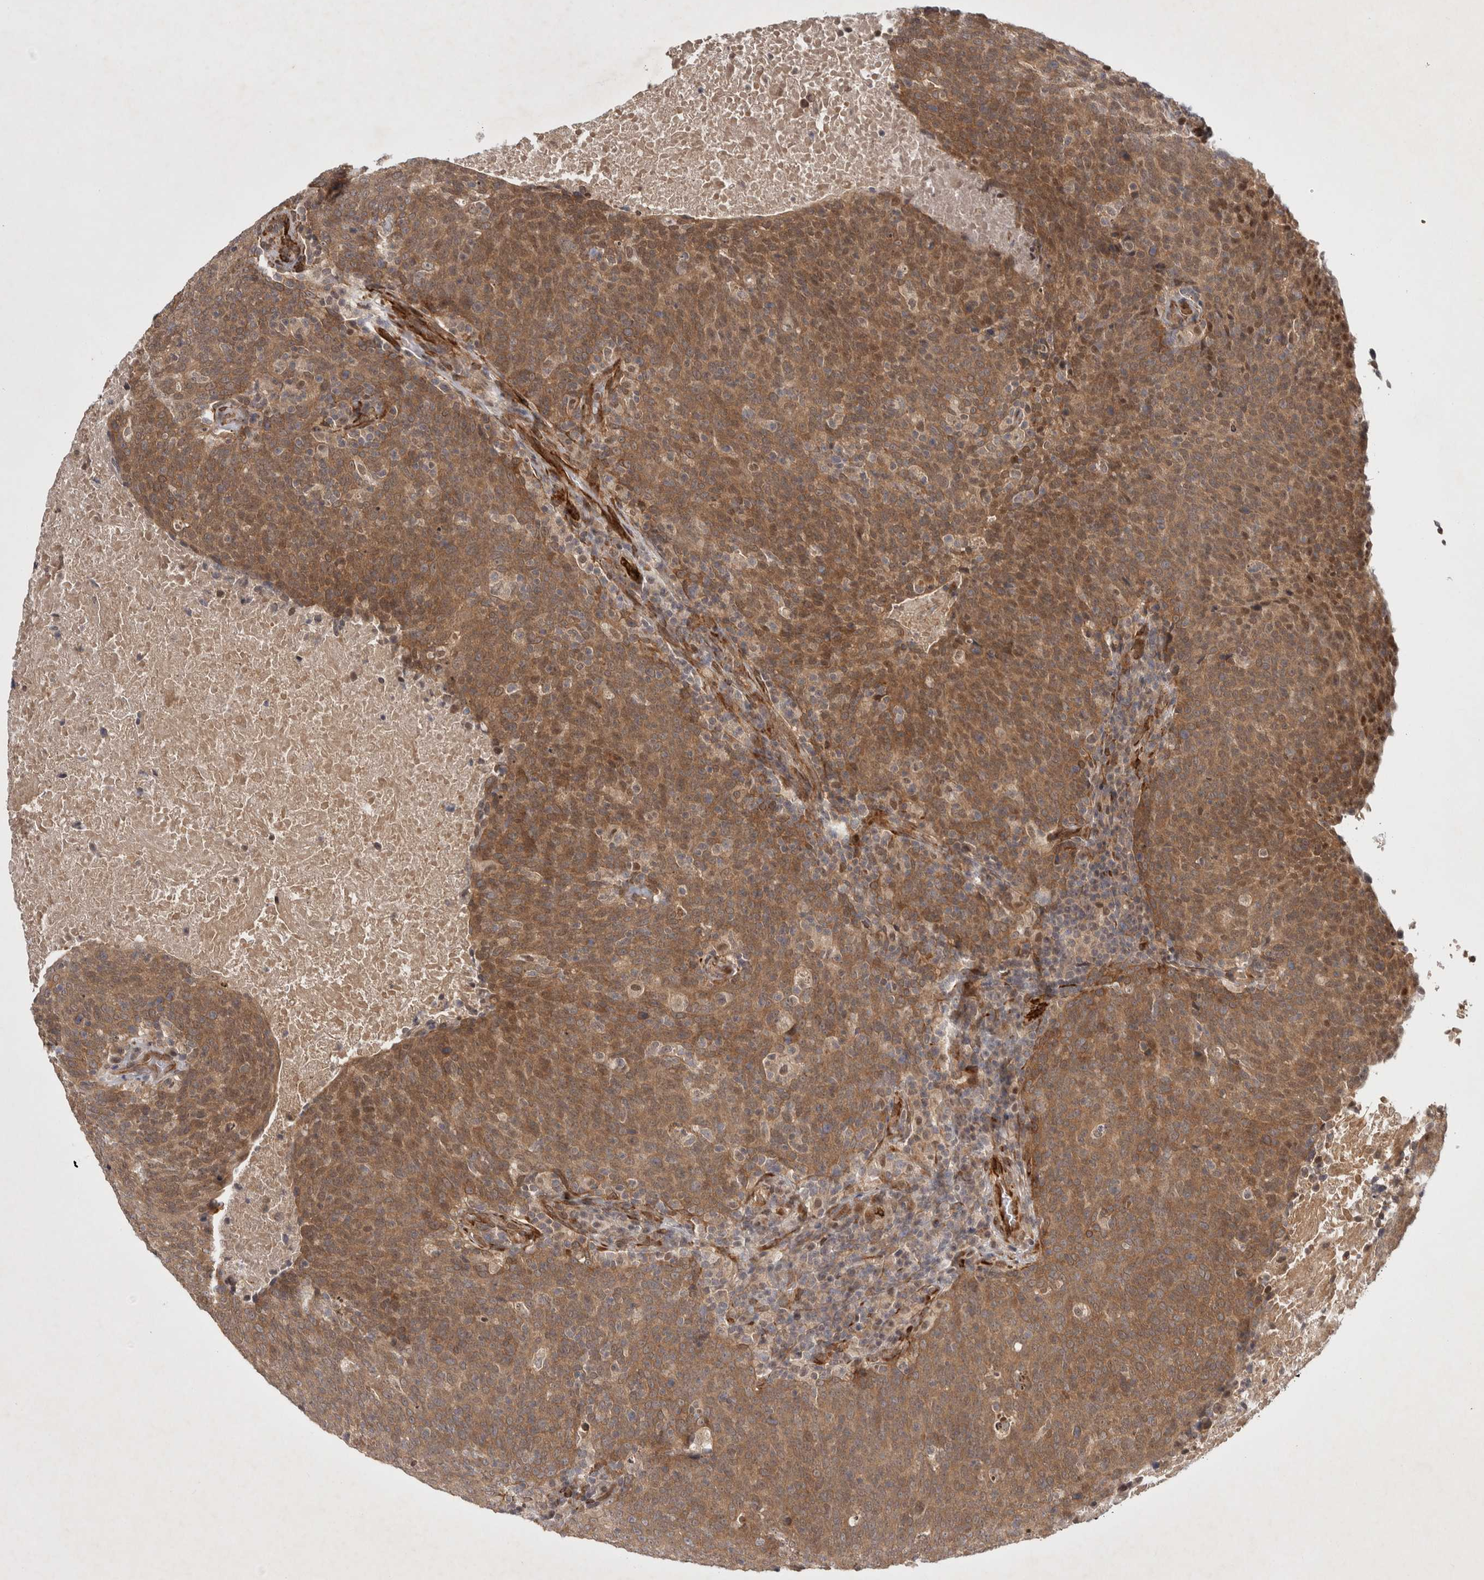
{"staining": {"intensity": "moderate", "quantity": ">75%", "location": "cytoplasmic/membranous,nuclear"}, "tissue": "head and neck cancer", "cell_type": "Tumor cells", "image_type": "cancer", "snomed": [{"axis": "morphology", "description": "Squamous cell carcinoma, NOS"}, {"axis": "morphology", "description": "Squamous cell carcinoma, metastatic, NOS"}, {"axis": "topography", "description": "Lymph node"}, {"axis": "topography", "description": "Head-Neck"}], "caption": "The immunohistochemical stain shows moderate cytoplasmic/membranous and nuclear positivity in tumor cells of head and neck metastatic squamous cell carcinoma tissue.", "gene": "ZNF318", "patient": {"sex": "male", "age": 62}}